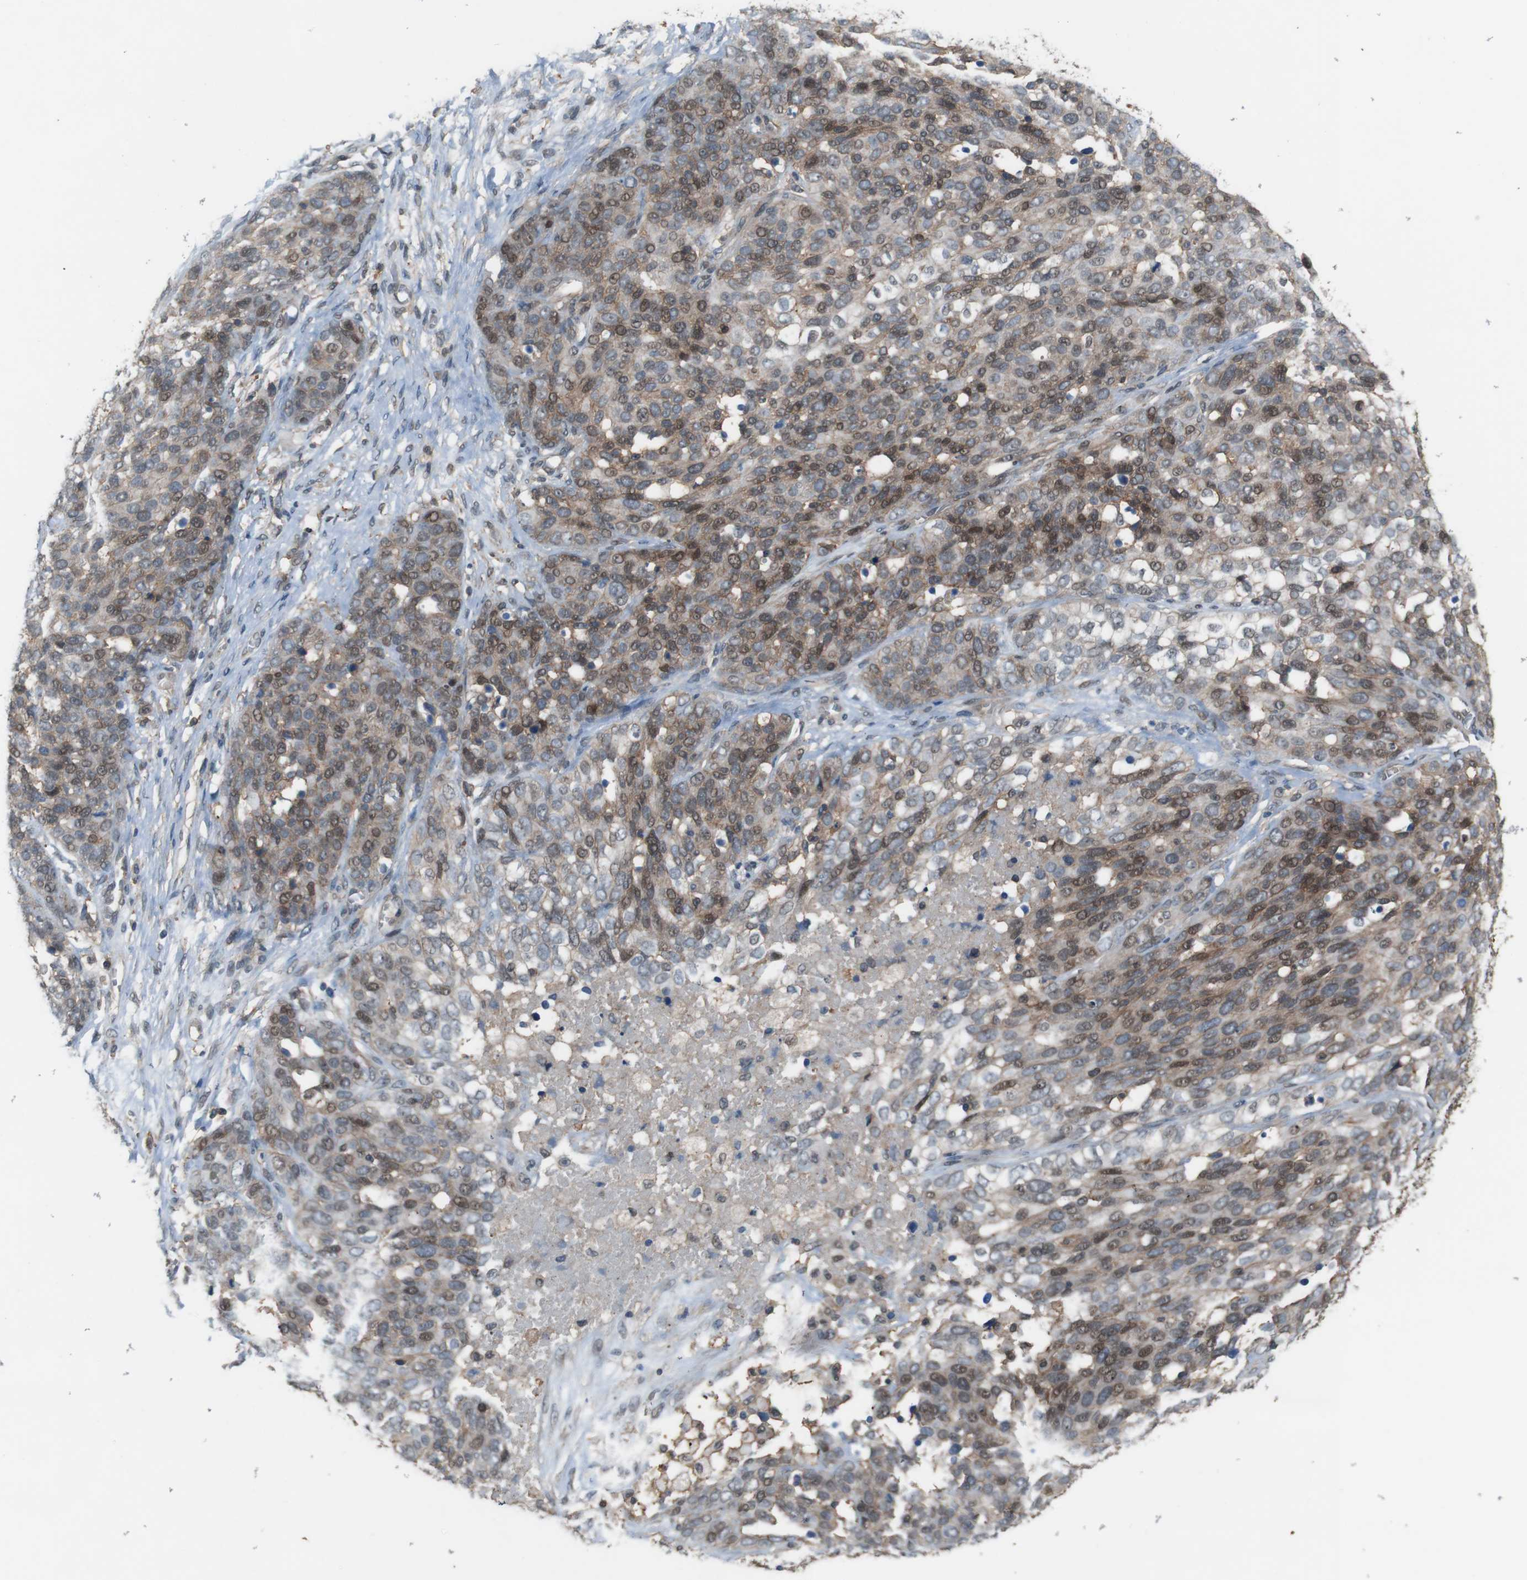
{"staining": {"intensity": "weak", "quantity": "25%-75%", "location": "nuclear"}, "tissue": "ovarian cancer", "cell_type": "Tumor cells", "image_type": "cancer", "snomed": [{"axis": "morphology", "description": "Cystadenocarcinoma, serous, NOS"}, {"axis": "topography", "description": "Ovary"}], "caption": "IHC of ovarian cancer (serous cystadenocarcinoma) demonstrates low levels of weak nuclear positivity in approximately 25%-75% of tumor cells. (Stains: DAB (3,3'-diaminobenzidine) in brown, nuclei in blue, Microscopy: brightfield microscopy at high magnification).", "gene": "ATP2B1", "patient": {"sex": "female", "age": 44}}